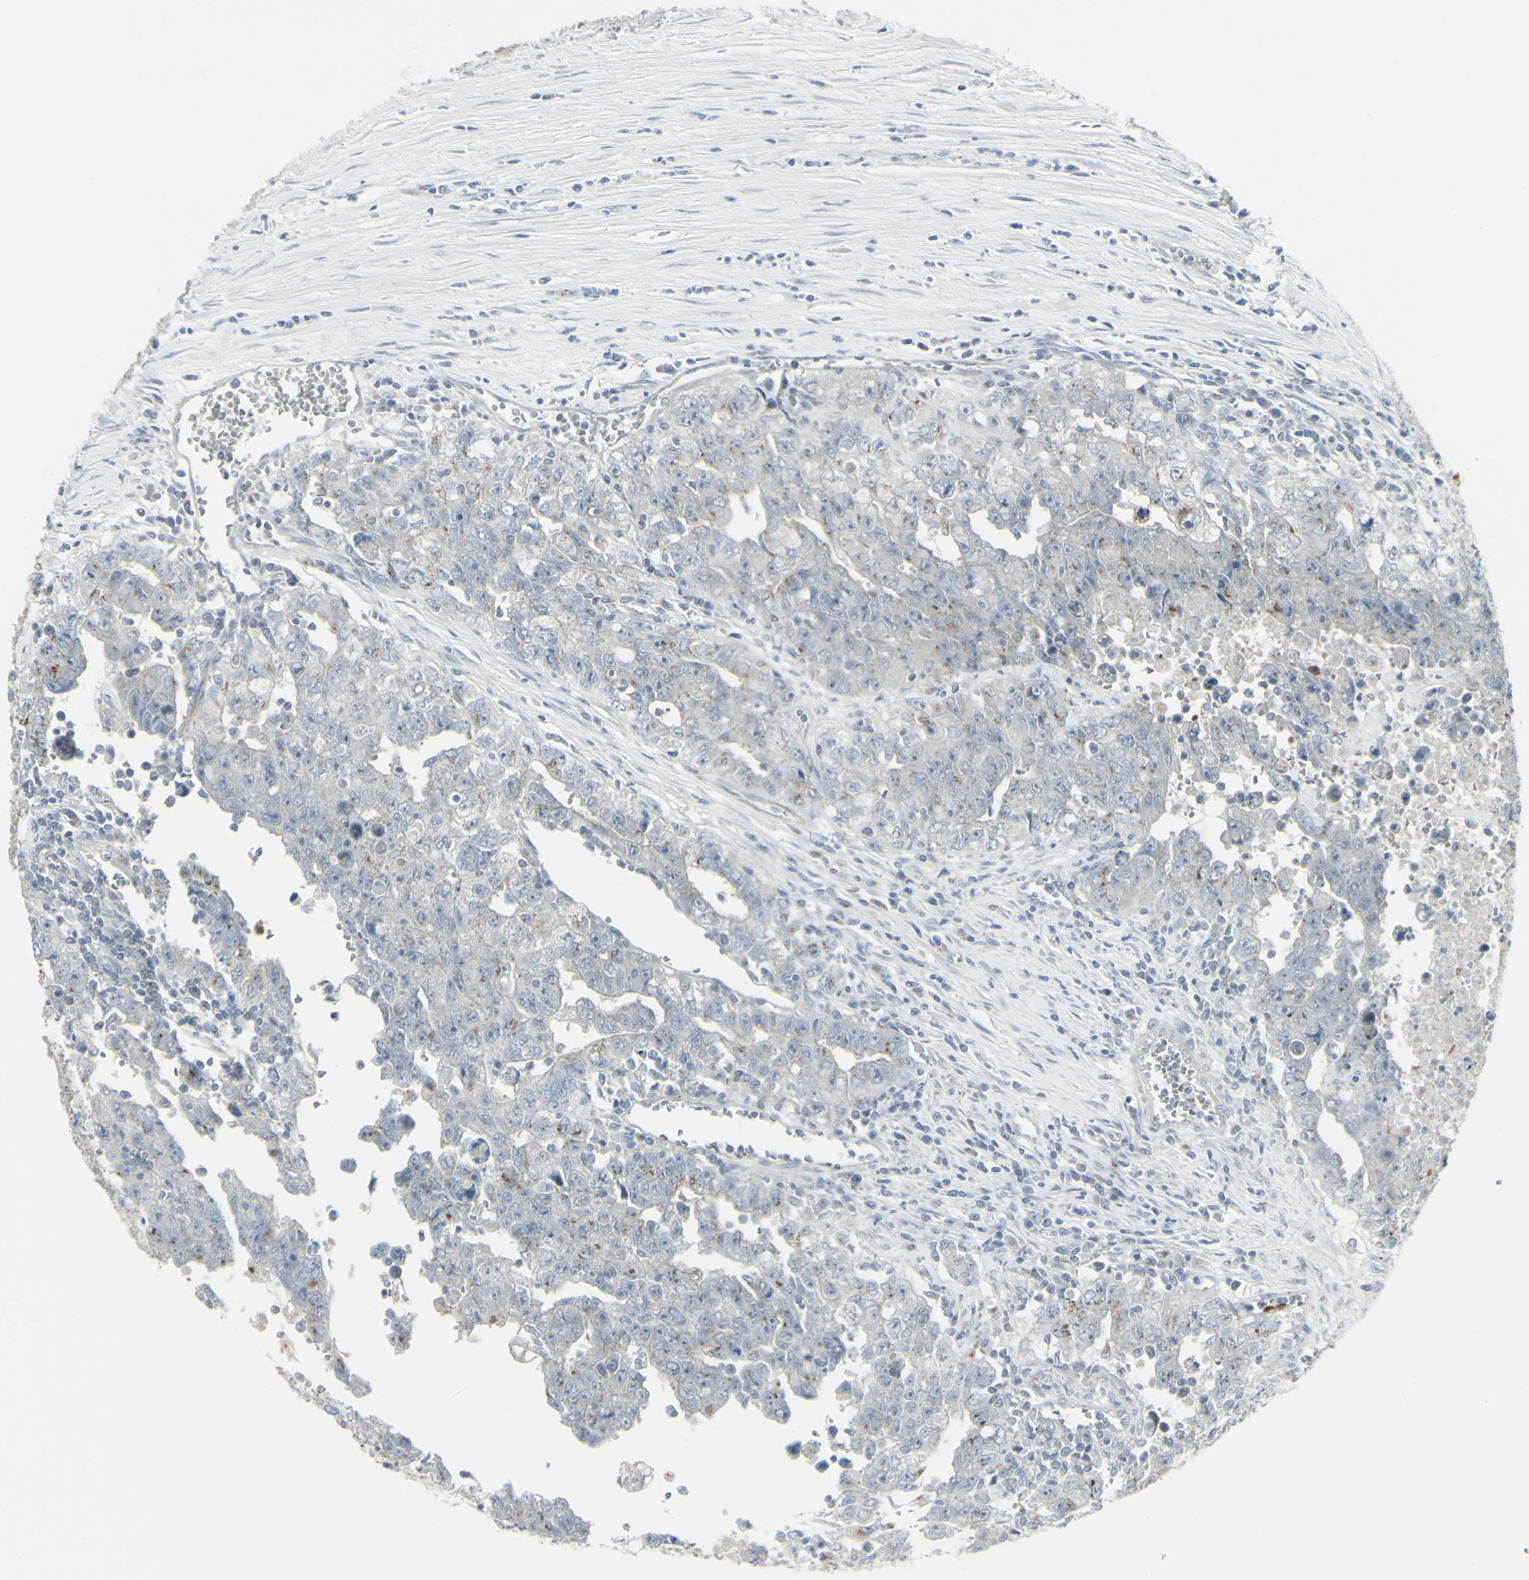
{"staining": {"intensity": "moderate", "quantity": "<25%", "location": "cytoplasmic/membranous"}, "tissue": "testis cancer", "cell_type": "Tumor cells", "image_type": "cancer", "snomed": [{"axis": "morphology", "description": "Carcinoma, Embryonal, NOS"}, {"axis": "topography", "description": "Testis"}], "caption": "Embryonal carcinoma (testis) stained with IHC exhibits moderate cytoplasmic/membranous staining in about <25% of tumor cells.", "gene": "GALNT6", "patient": {"sex": "male", "age": 28}}